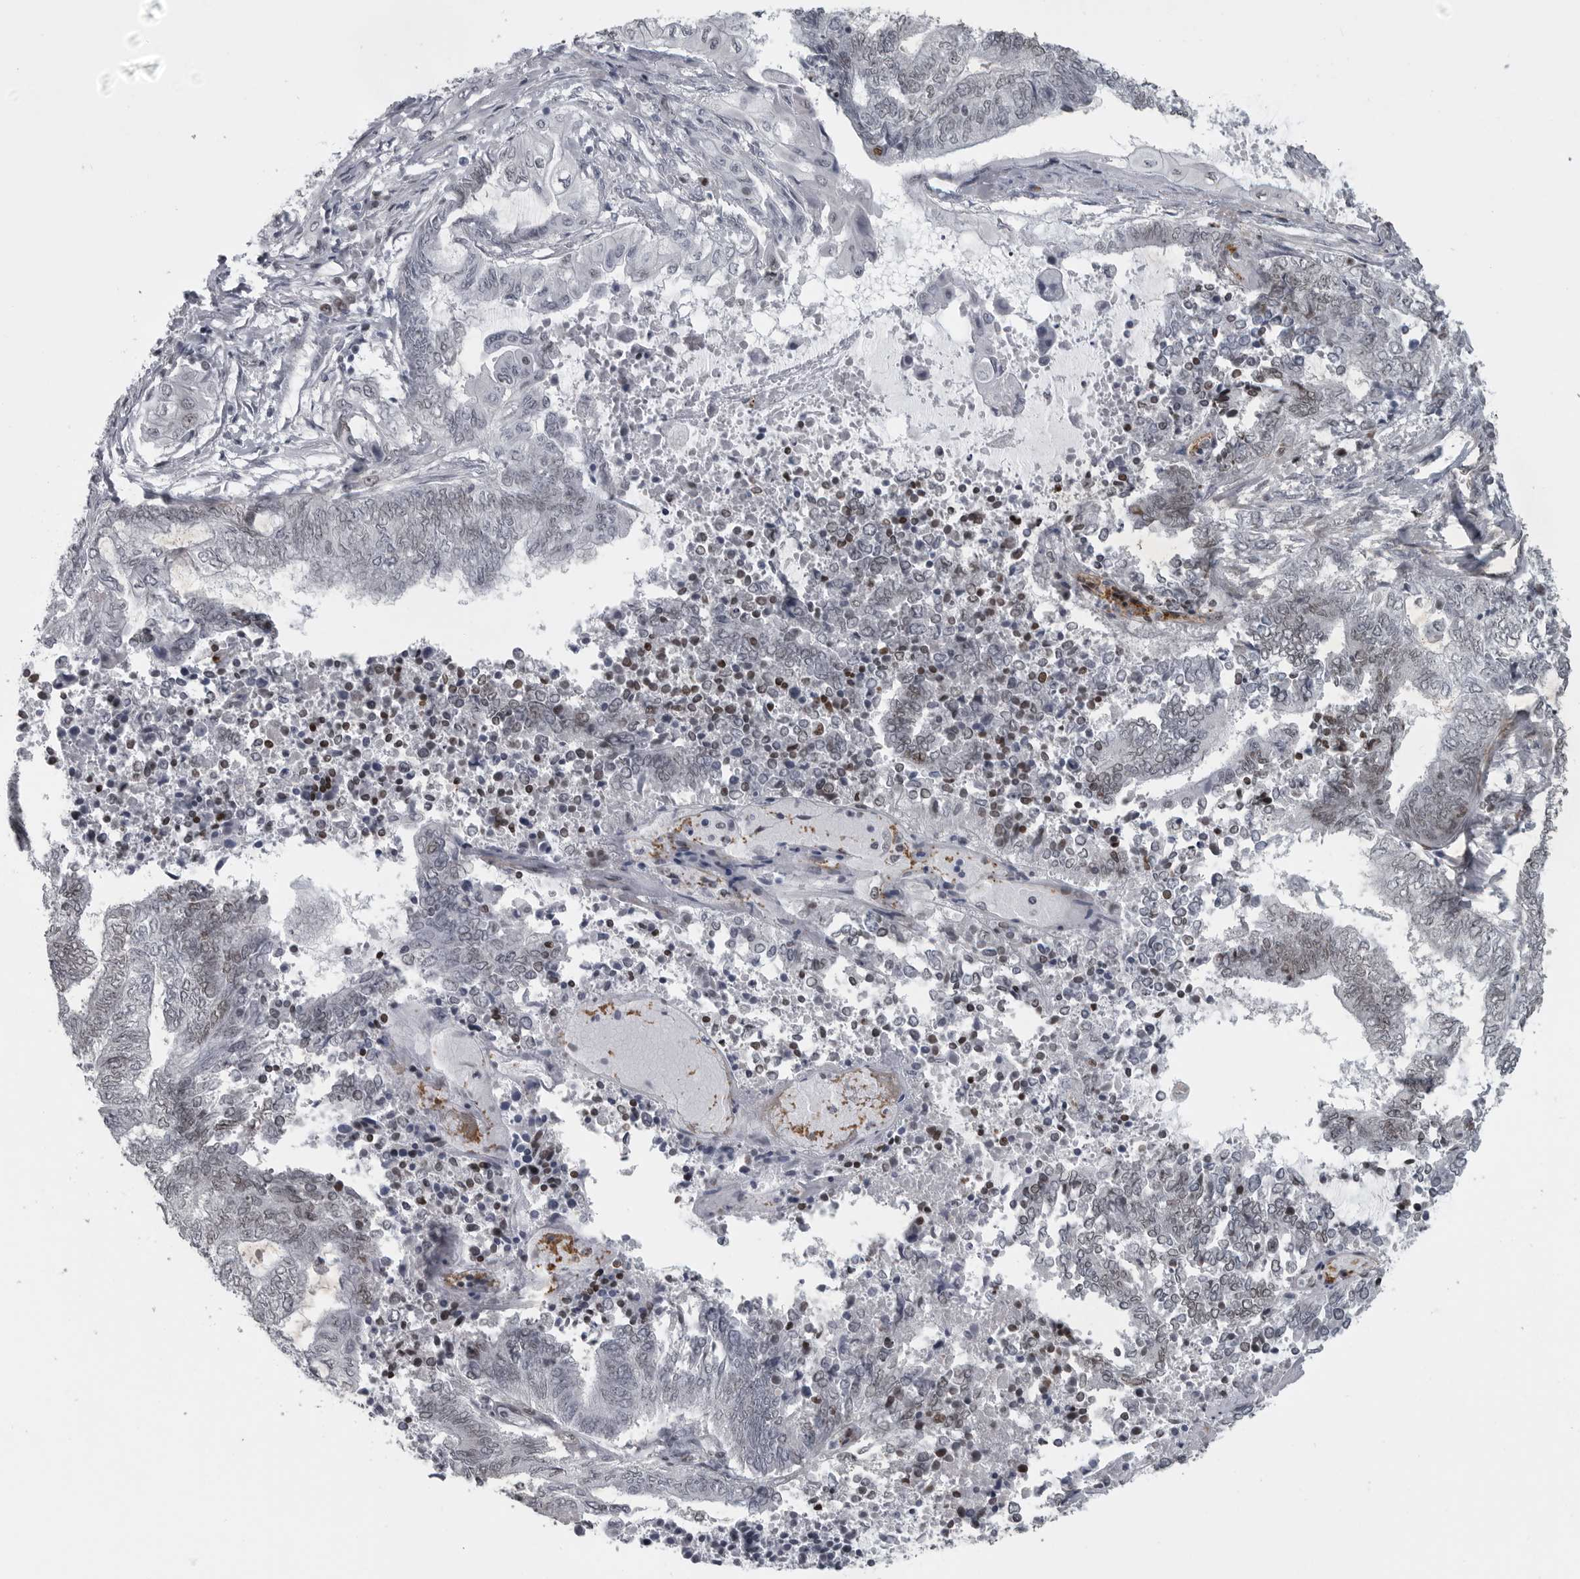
{"staining": {"intensity": "weak", "quantity": "<25%", "location": "nuclear"}, "tissue": "endometrial cancer", "cell_type": "Tumor cells", "image_type": "cancer", "snomed": [{"axis": "morphology", "description": "Adenocarcinoma, NOS"}, {"axis": "topography", "description": "Uterus"}, {"axis": "topography", "description": "Endometrium"}], "caption": "Immunohistochemical staining of human endometrial cancer (adenocarcinoma) exhibits no significant positivity in tumor cells.", "gene": "HMGN3", "patient": {"sex": "female", "age": 70}}